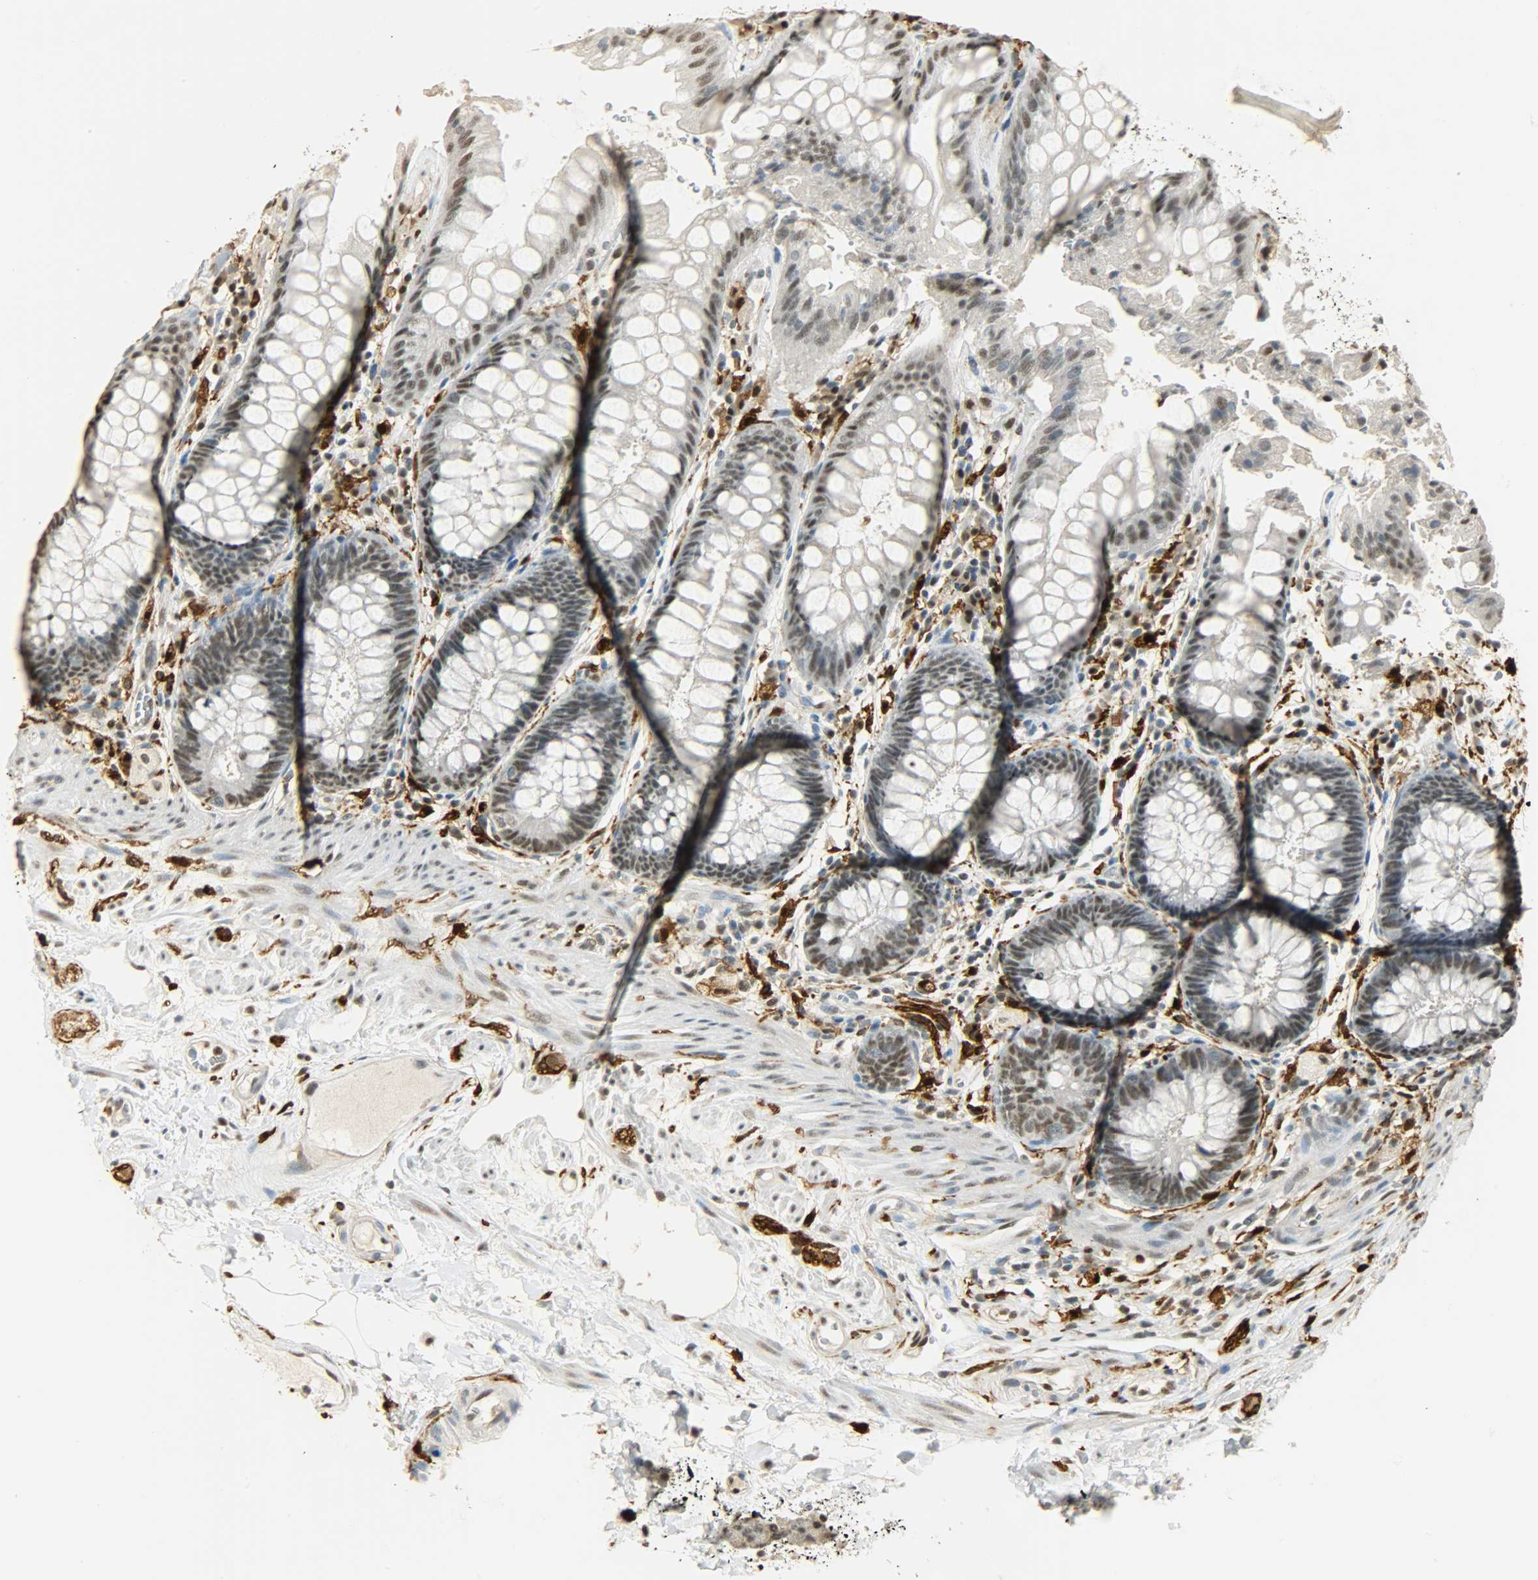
{"staining": {"intensity": "weak", "quantity": ">75%", "location": "nuclear"}, "tissue": "rectum", "cell_type": "Glandular cells", "image_type": "normal", "snomed": [{"axis": "morphology", "description": "Normal tissue, NOS"}, {"axis": "topography", "description": "Rectum"}], "caption": "A brown stain highlights weak nuclear expression of a protein in glandular cells of unremarkable human rectum.", "gene": "NGFR", "patient": {"sex": "female", "age": 46}}